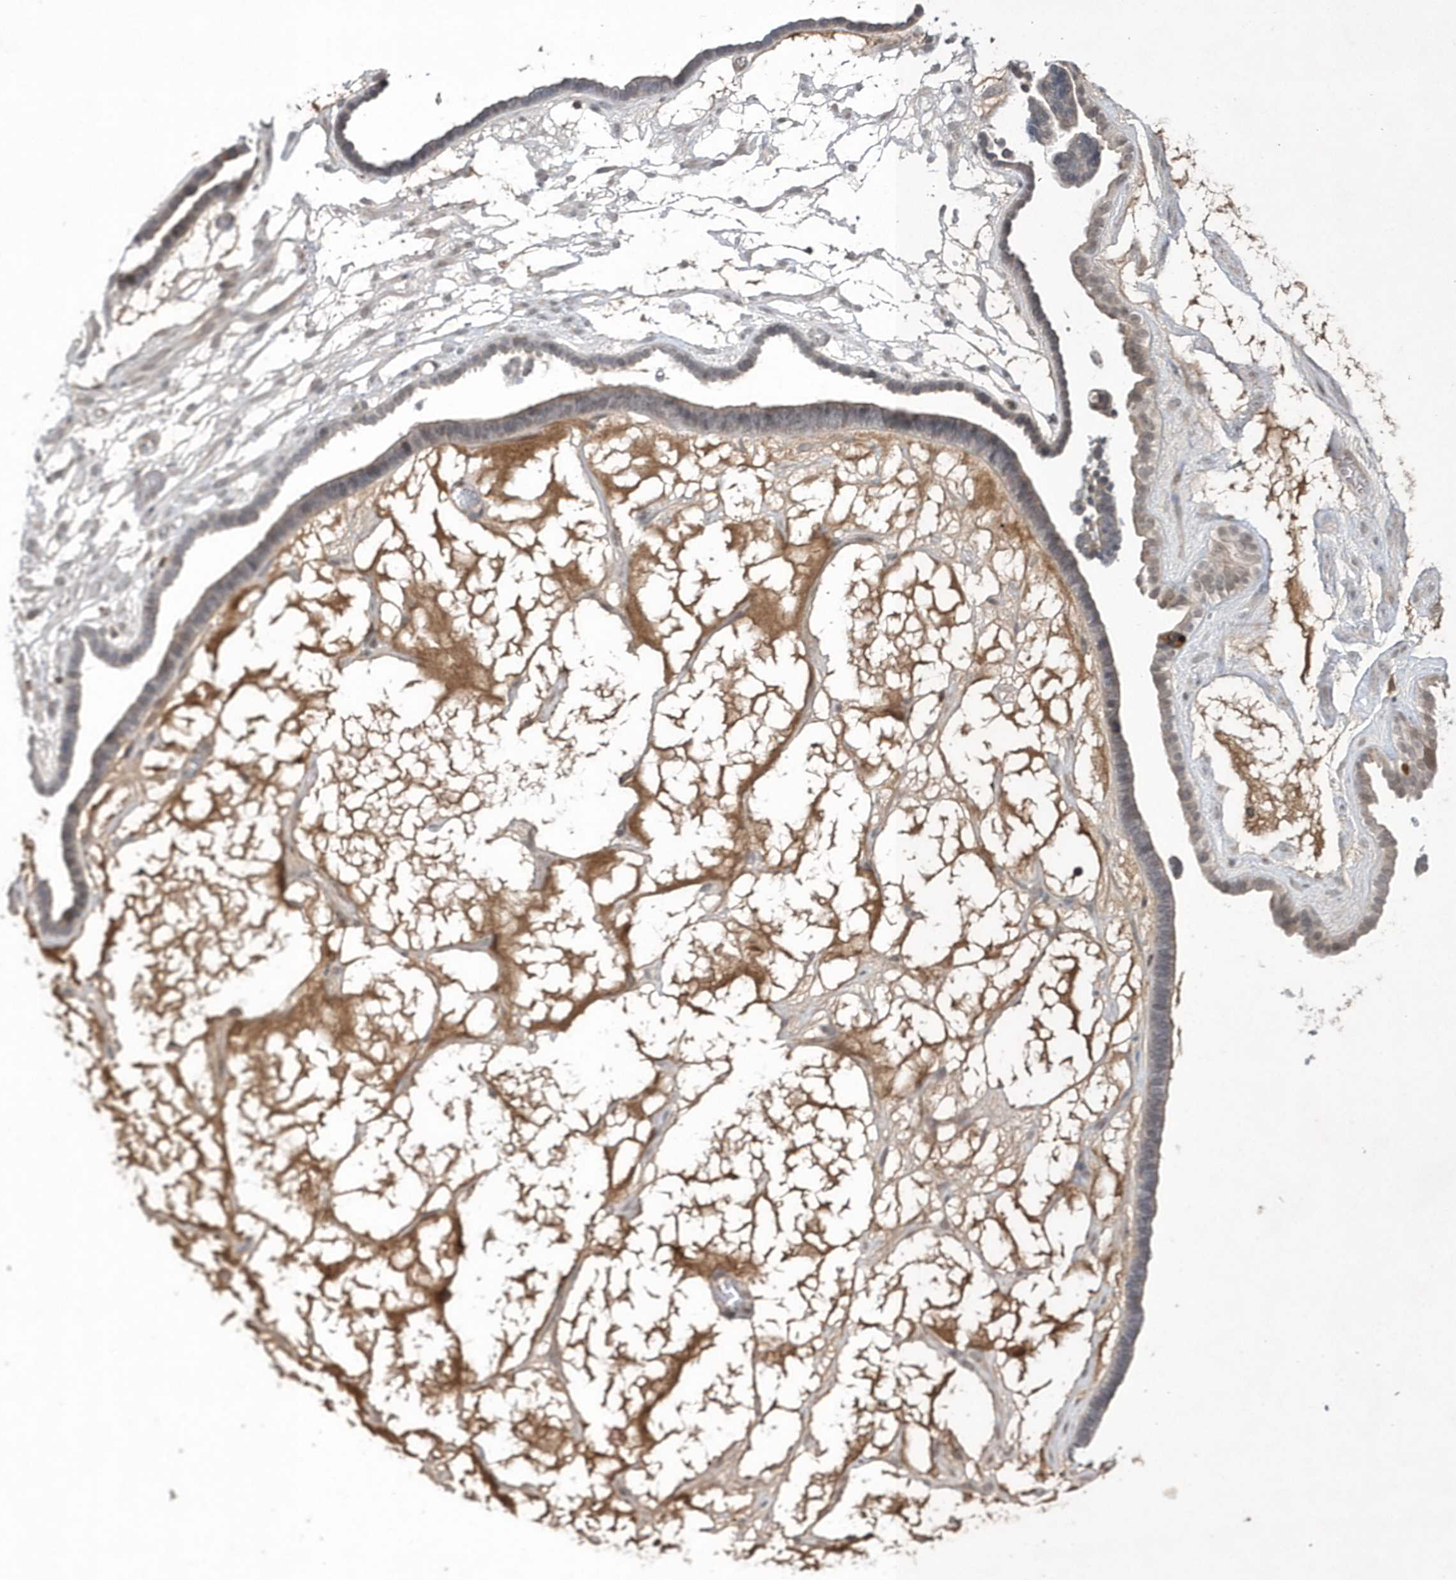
{"staining": {"intensity": "negative", "quantity": "none", "location": "none"}, "tissue": "ovarian cancer", "cell_type": "Tumor cells", "image_type": "cancer", "snomed": [{"axis": "morphology", "description": "Cystadenocarcinoma, serous, NOS"}, {"axis": "topography", "description": "Ovary"}], "caption": "A high-resolution image shows immunohistochemistry staining of ovarian cancer (serous cystadenocarcinoma), which reveals no significant positivity in tumor cells. The staining is performed using DAB brown chromogen with nuclei counter-stained in using hematoxylin.", "gene": "TMEM132B", "patient": {"sex": "female", "age": 56}}